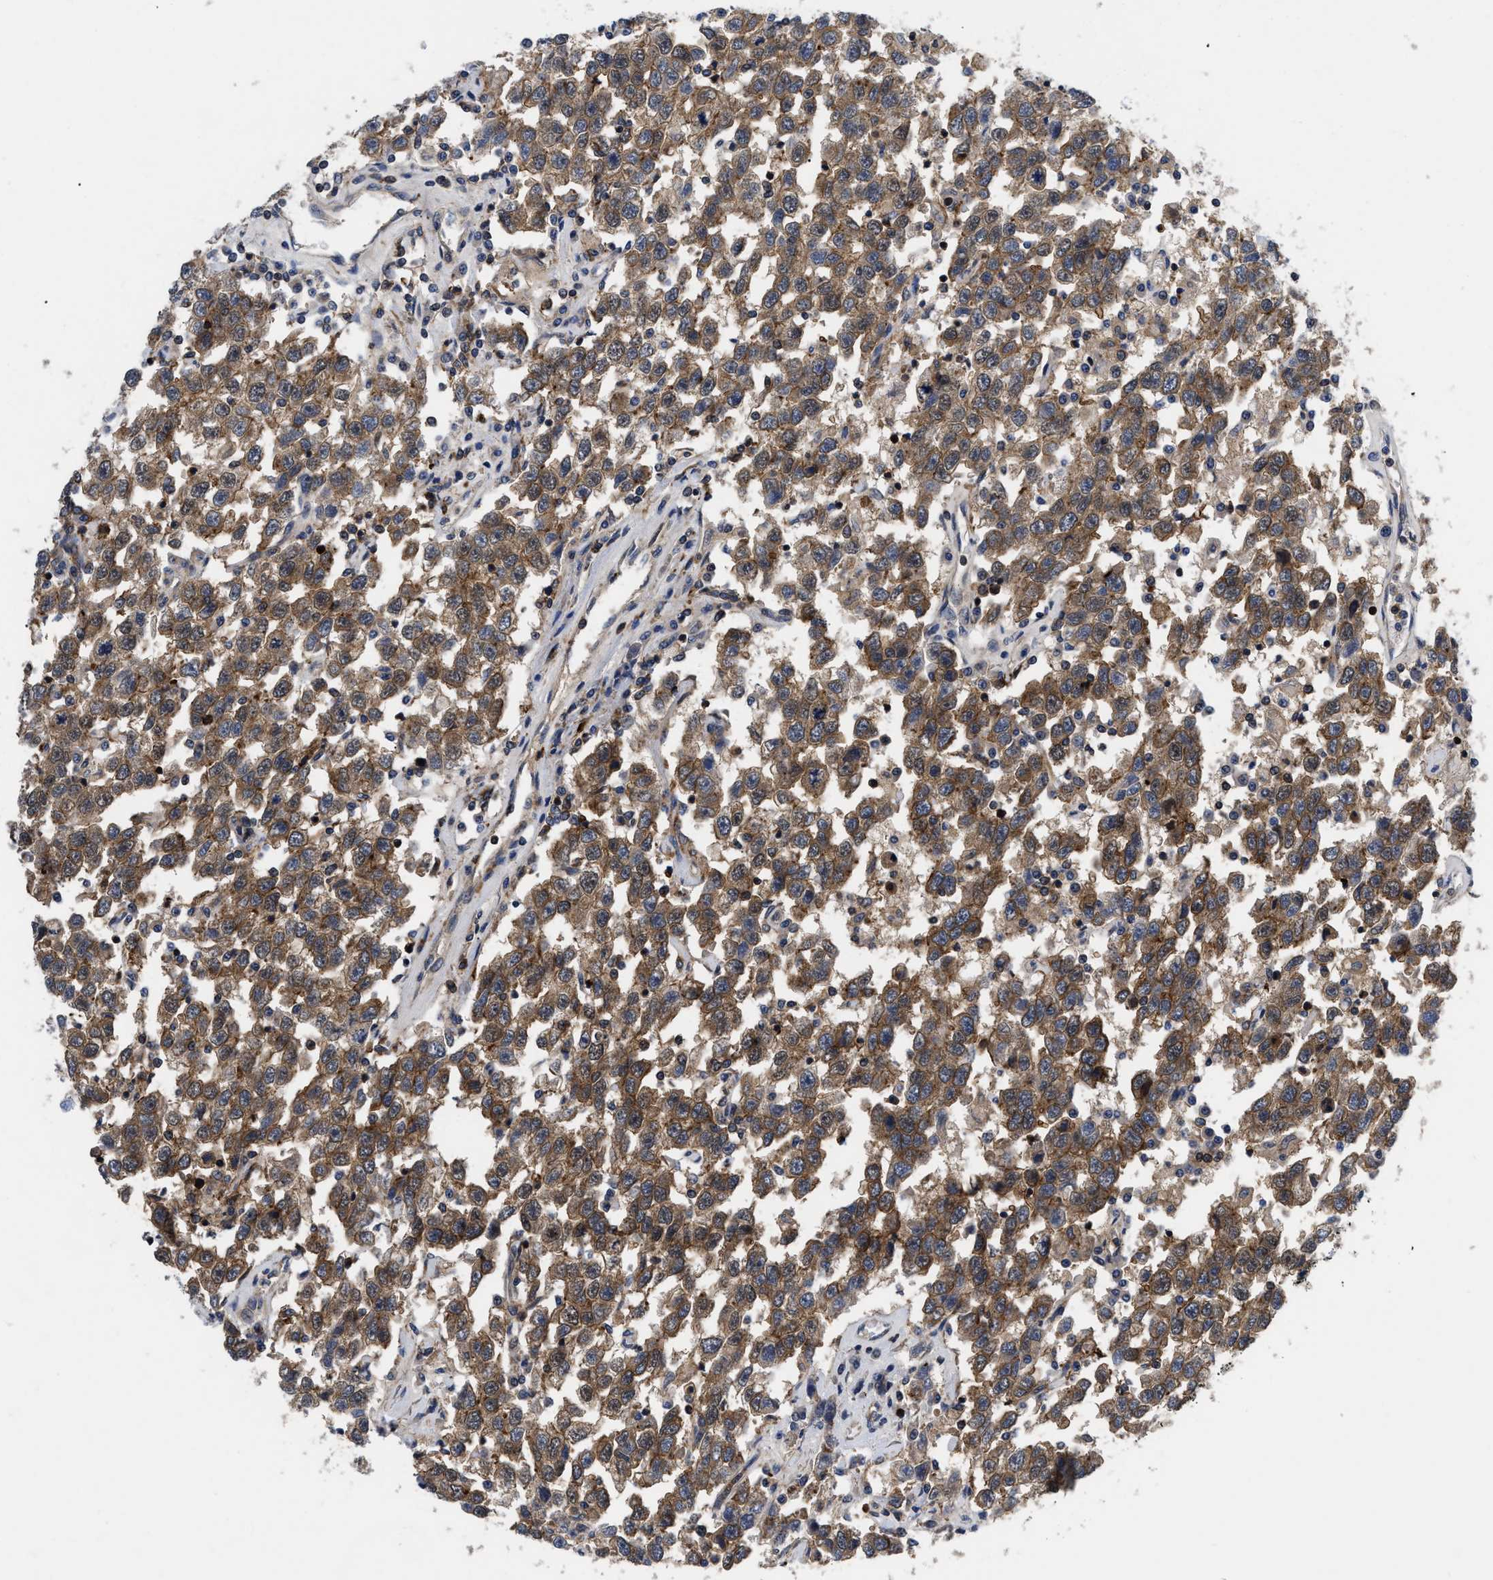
{"staining": {"intensity": "moderate", "quantity": ">75%", "location": "cytoplasmic/membranous"}, "tissue": "testis cancer", "cell_type": "Tumor cells", "image_type": "cancer", "snomed": [{"axis": "morphology", "description": "Seminoma, NOS"}, {"axis": "topography", "description": "Testis"}], "caption": "Immunohistochemical staining of human testis seminoma exhibits medium levels of moderate cytoplasmic/membranous protein staining in about >75% of tumor cells.", "gene": "SPAST", "patient": {"sex": "male", "age": 41}}